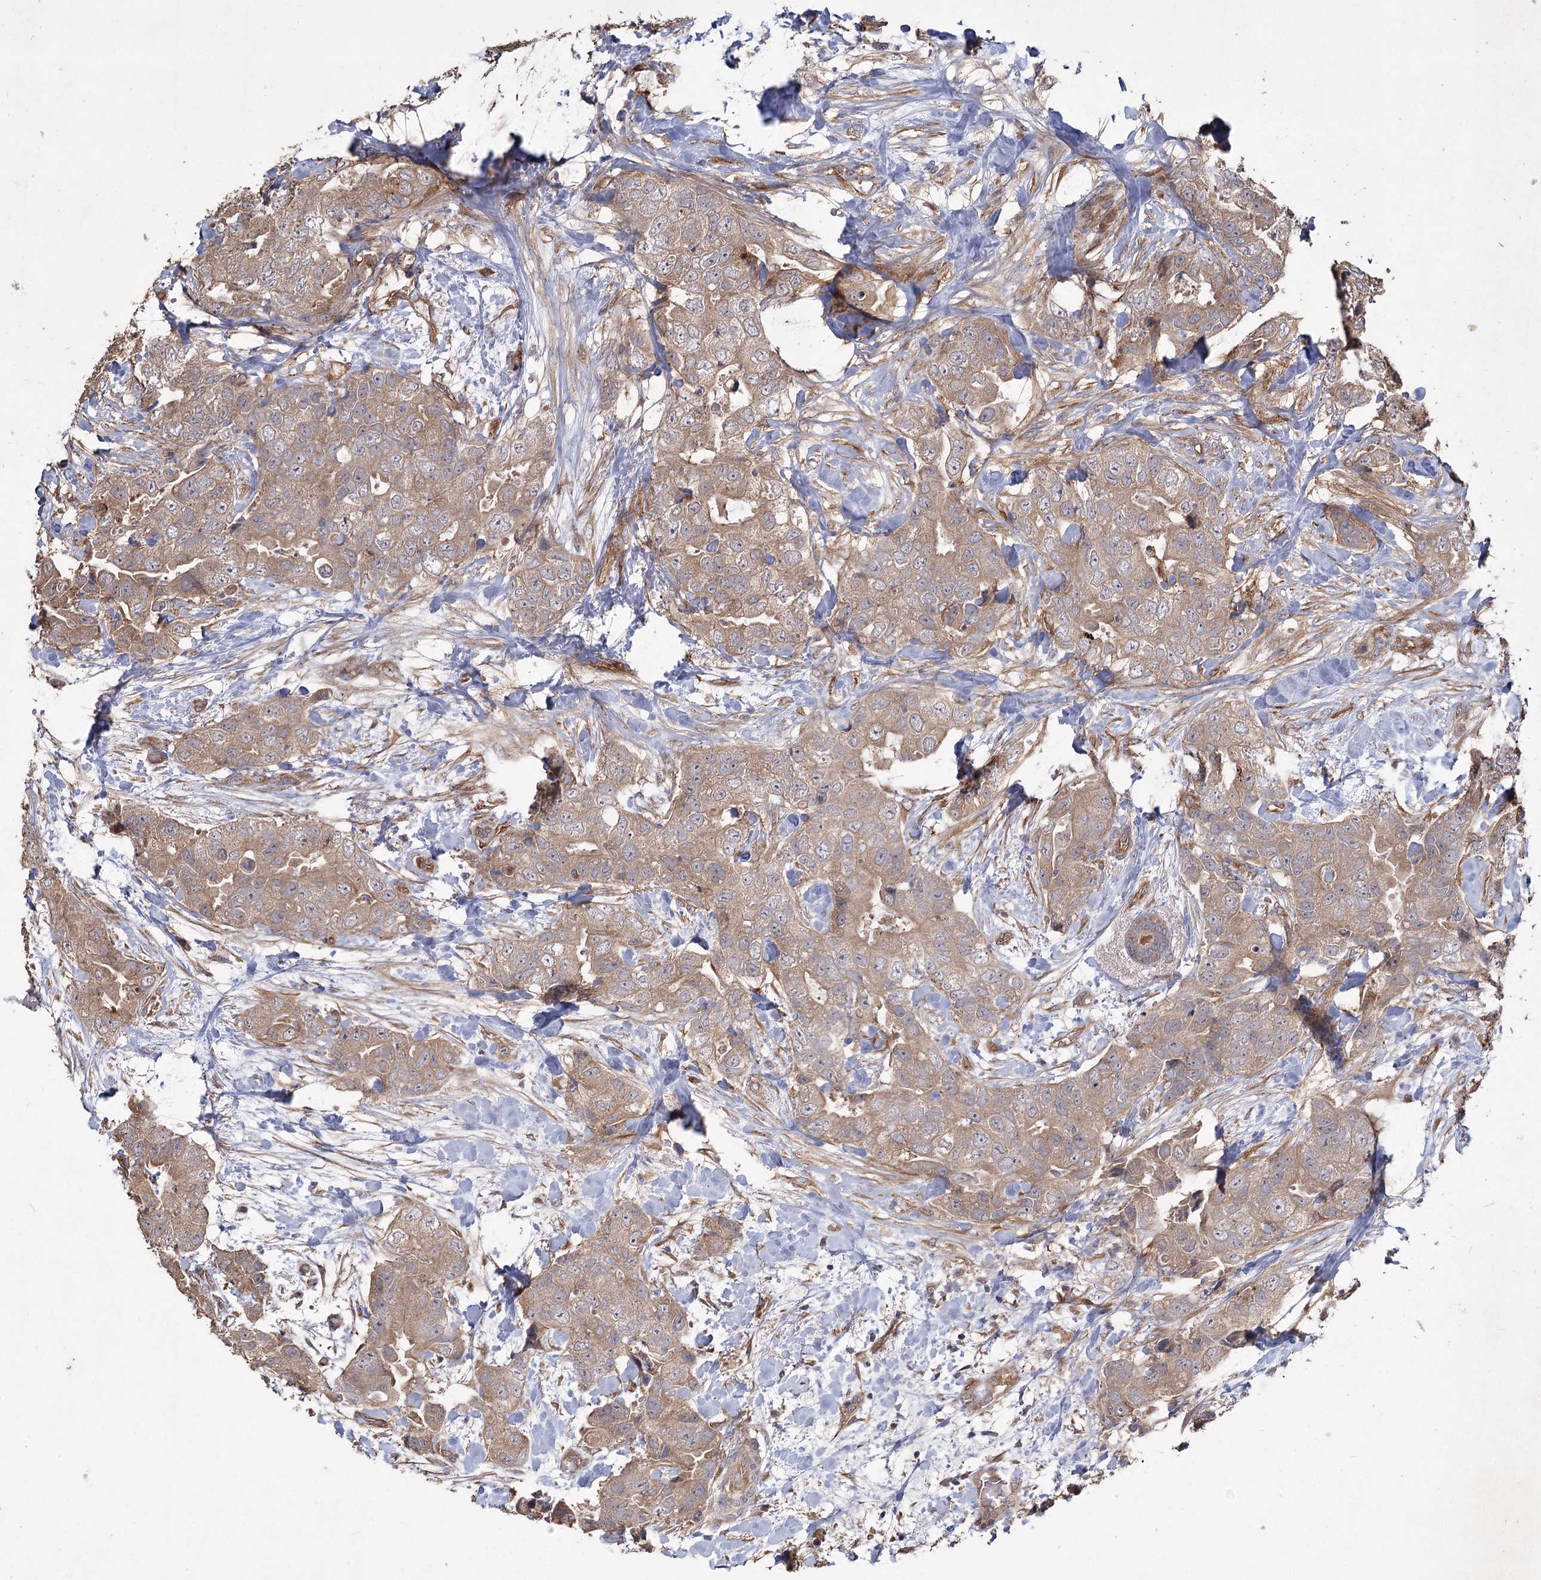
{"staining": {"intensity": "weak", "quantity": ">75%", "location": "cytoplasmic/membranous"}, "tissue": "breast cancer", "cell_type": "Tumor cells", "image_type": "cancer", "snomed": [{"axis": "morphology", "description": "Duct carcinoma"}, {"axis": "topography", "description": "Breast"}], "caption": "Immunohistochemical staining of breast cancer (infiltrating ductal carcinoma) demonstrates low levels of weak cytoplasmic/membranous positivity in approximately >75% of tumor cells.", "gene": "RIN2", "patient": {"sex": "female", "age": 62}}